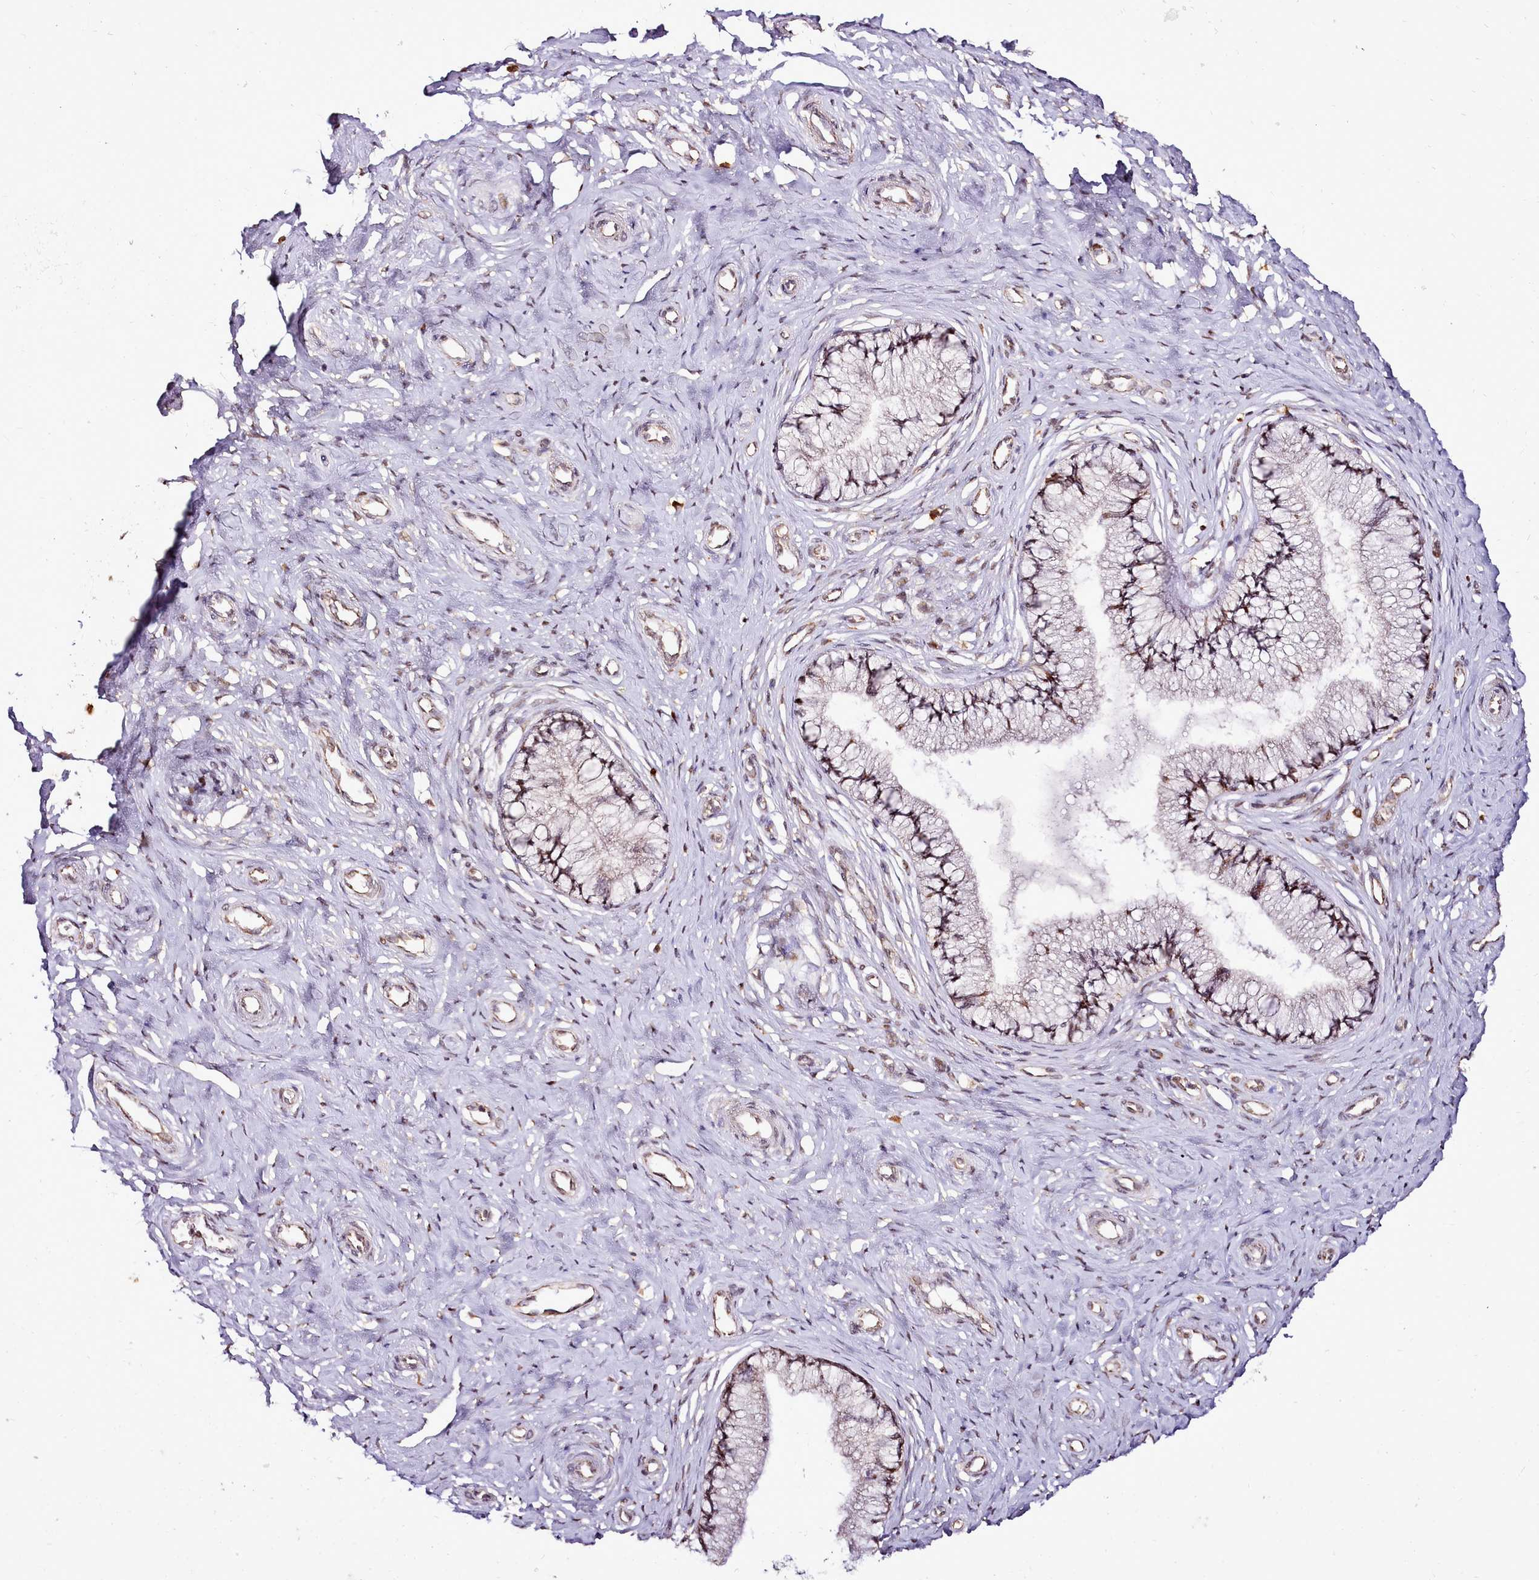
{"staining": {"intensity": "moderate", "quantity": "<25%", "location": "cytoplasmic/membranous,nuclear"}, "tissue": "cervix", "cell_type": "Glandular cells", "image_type": "normal", "snomed": [{"axis": "morphology", "description": "Normal tissue, NOS"}, {"axis": "topography", "description": "Cervix"}], "caption": "High-magnification brightfield microscopy of unremarkable cervix stained with DAB (3,3'-diaminobenzidine) (brown) and counterstained with hematoxylin (blue). glandular cells exhibit moderate cytoplasmic/membranous,nuclear expression is seen in about<25% of cells. Immunohistochemistry (ihc) stains the protein of interest in brown and the nuclei are stained blue.", "gene": "EDIL3", "patient": {"sex": "female", "age": 36}}